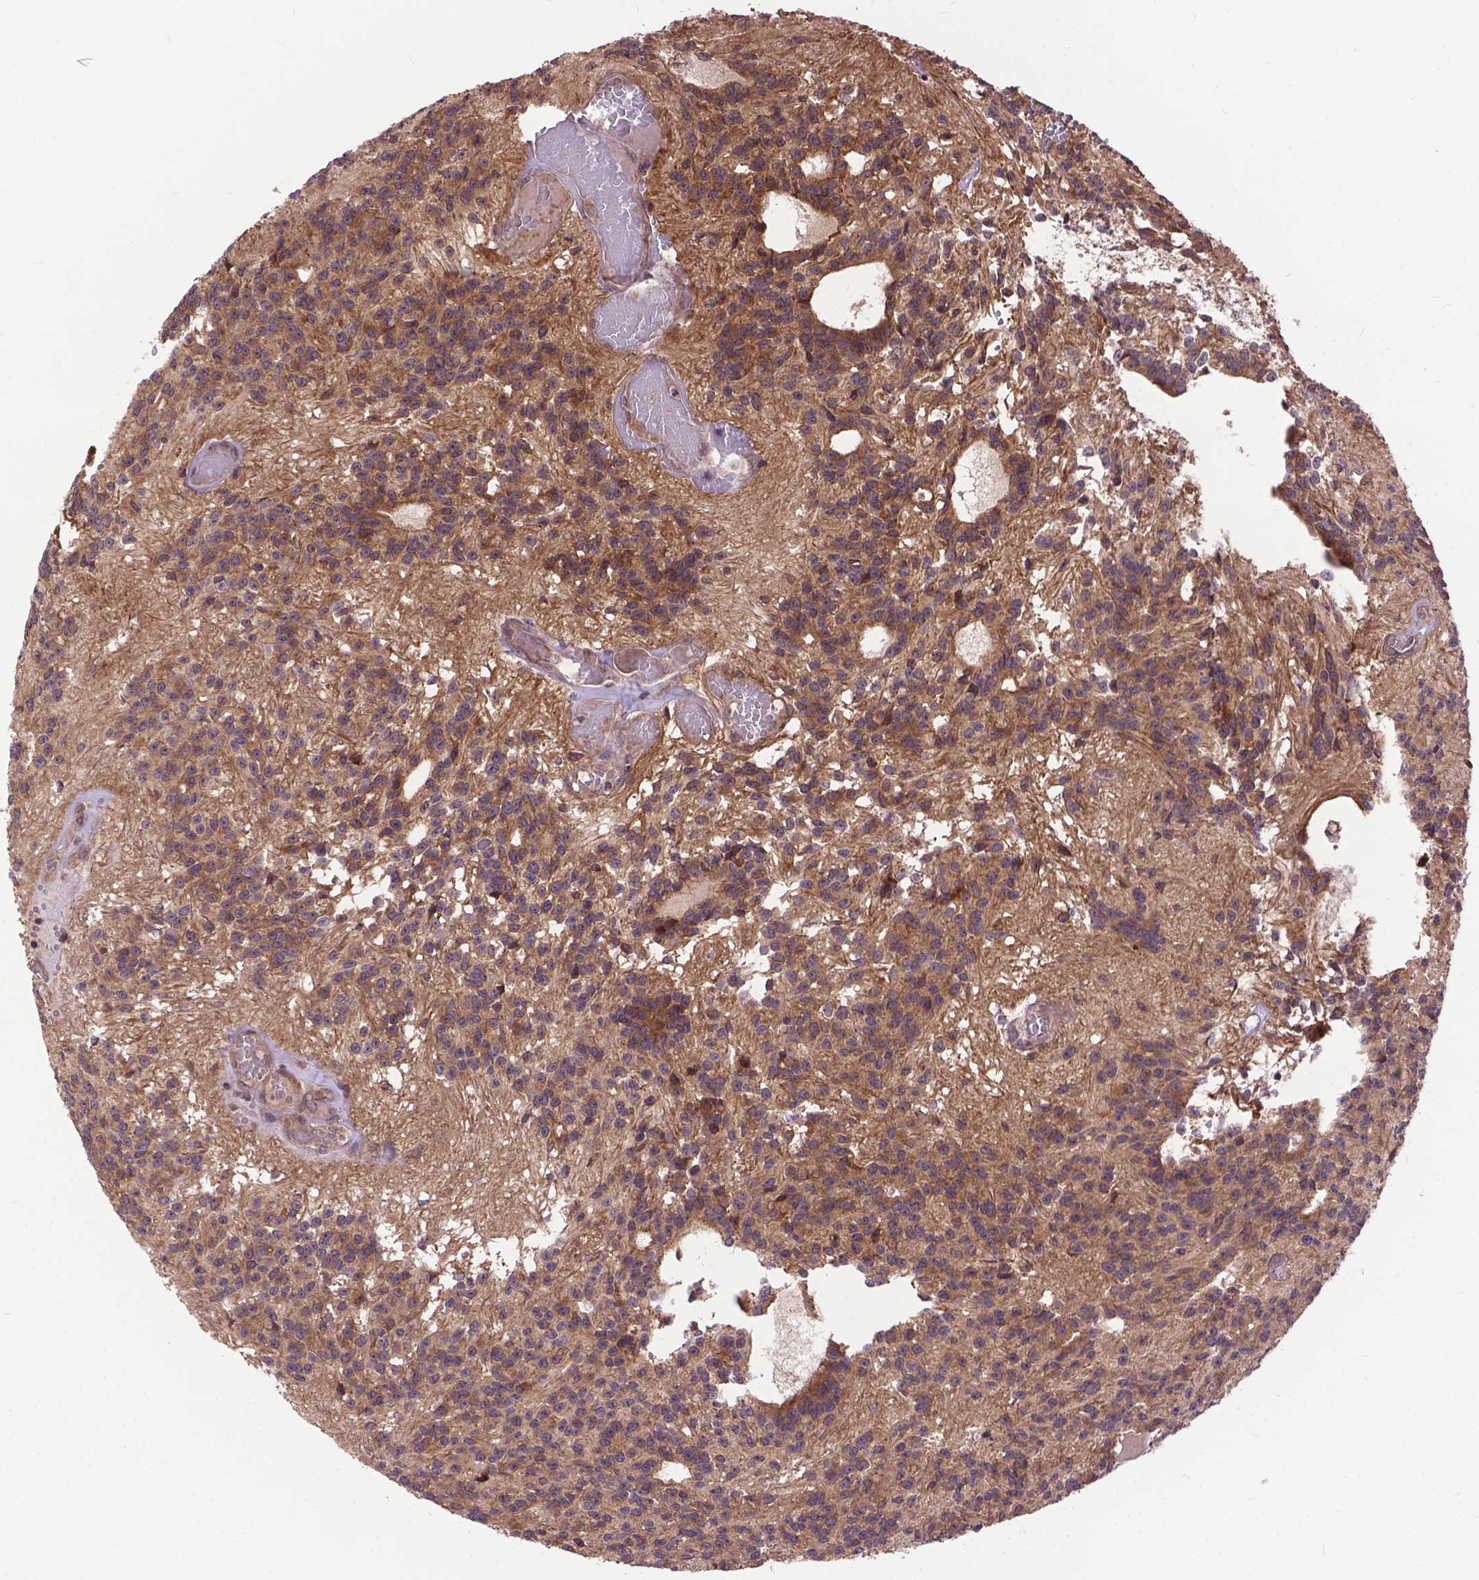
{"staining": {"intensity": "moderate", "quantity": ">75%", "location": "cytoplasmic/membranous"}, "tissue": "glioma", "cell_type": "Tumor cells", "image_type": "cancer", "snomed": [{"axis": "morphology", "description": "Glioma, malignant, Low grade"}, {"axis": "topography", "description": "Brain"}], "caption": "A micrograph showing moderate cytoplasmic/membranous positivity in about >75% of tumor cells in glioma, as visualized by brown immunohistochemical staining.", "gene": "ZNF616", "patient": {"sex": "male", "age": 31}}